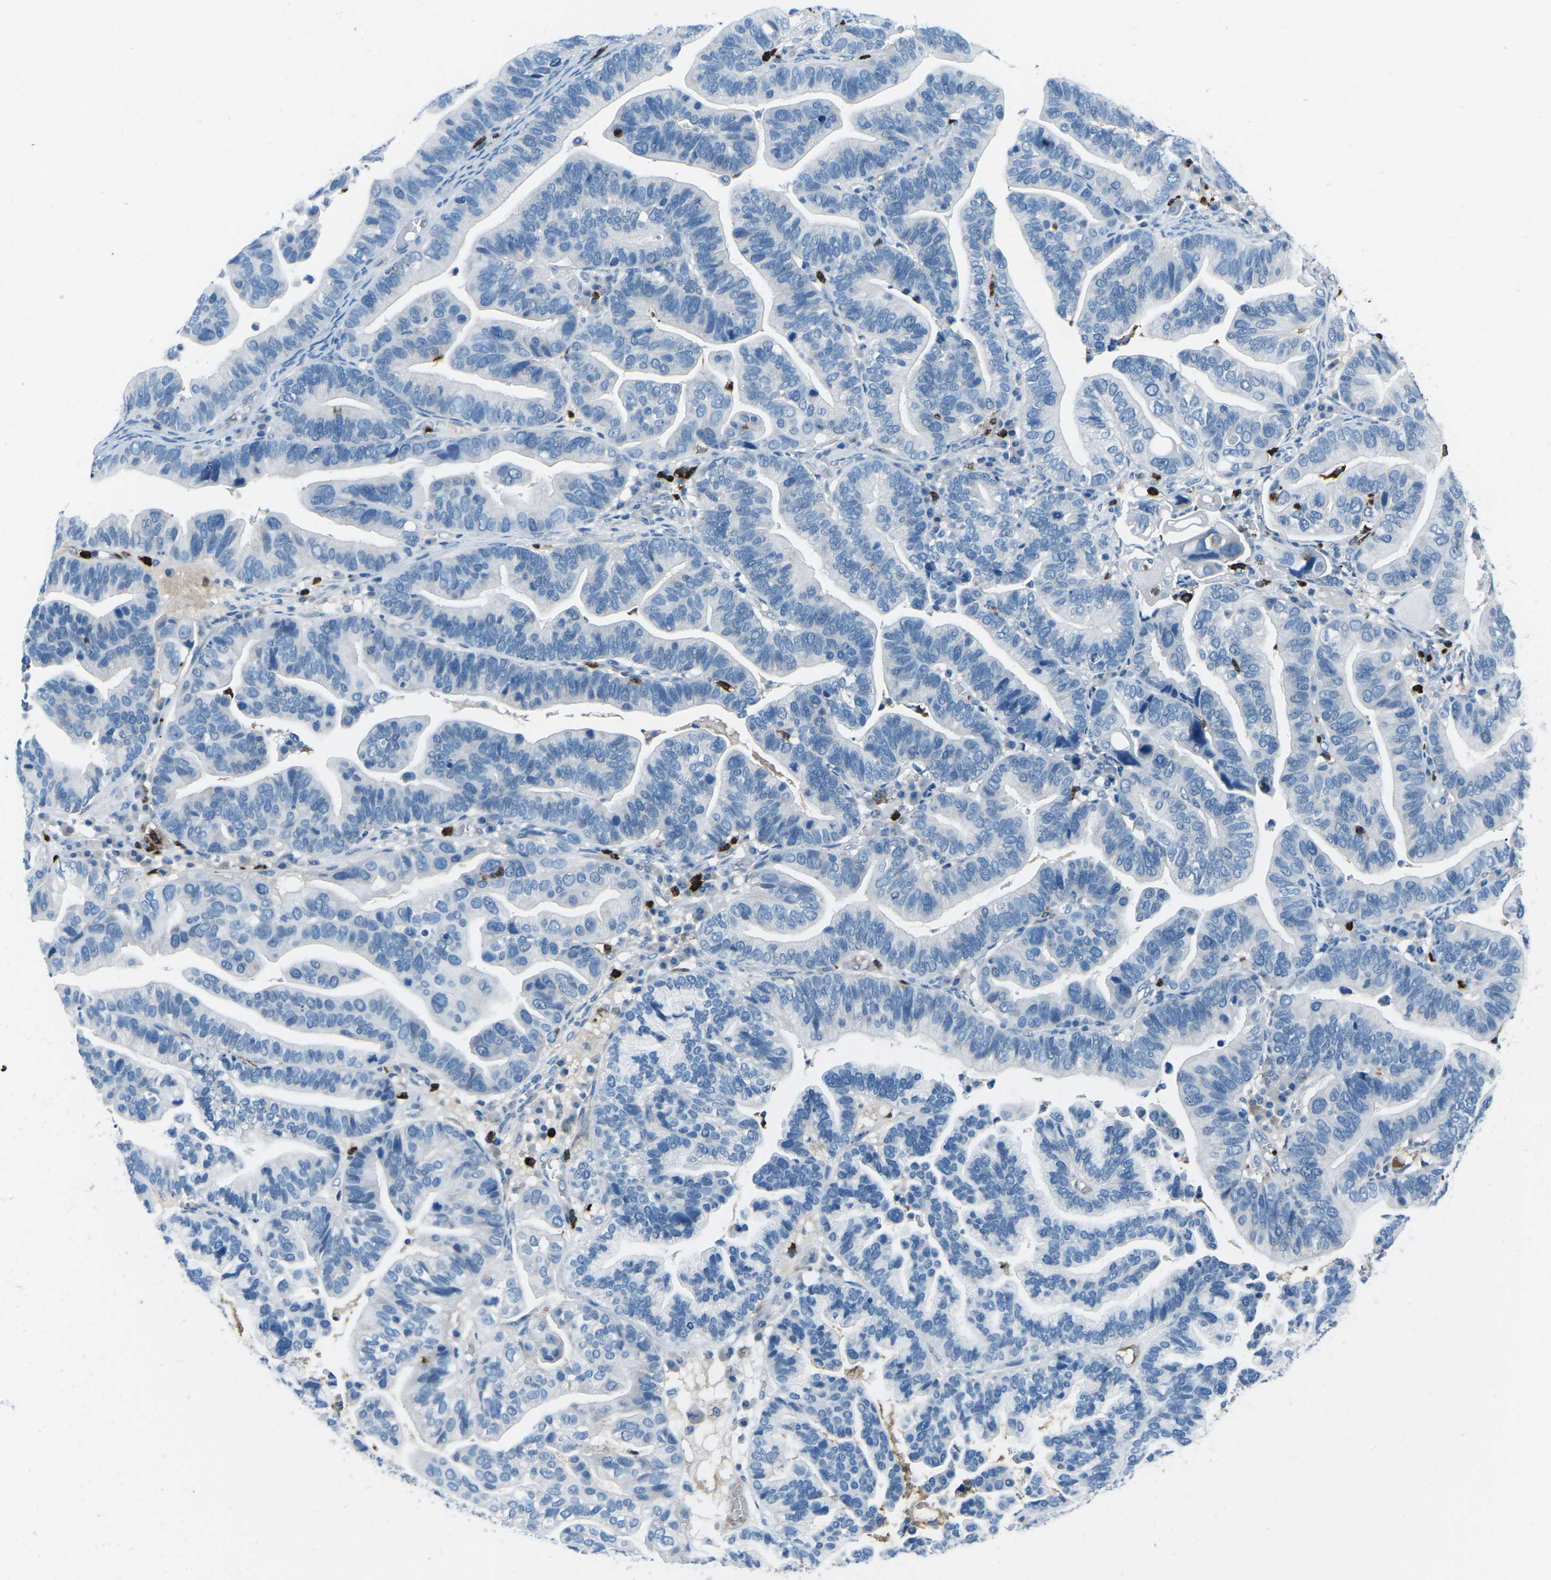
{"staining": {"intensity": "negative", "quantity": "none", "location": "none"}, "tissue": "ovarian cancer", "cell_type": "Tumor cells", "image_type": "cancer", "snomed": [{"axis": "morphology", "description": "Cystadenocarcinoma, serous, NOS"}, {"axis": "topography", "description": "Ovary"}], "caption": "Immunohistochemistry (IHC) histopathology image of neoplastic tissue: human ovarian cancer stained with DAB displays no significant protein positivity in tumor cells.", "gene": "FCN1", "patient": {"sex": "female", "age": 56}}